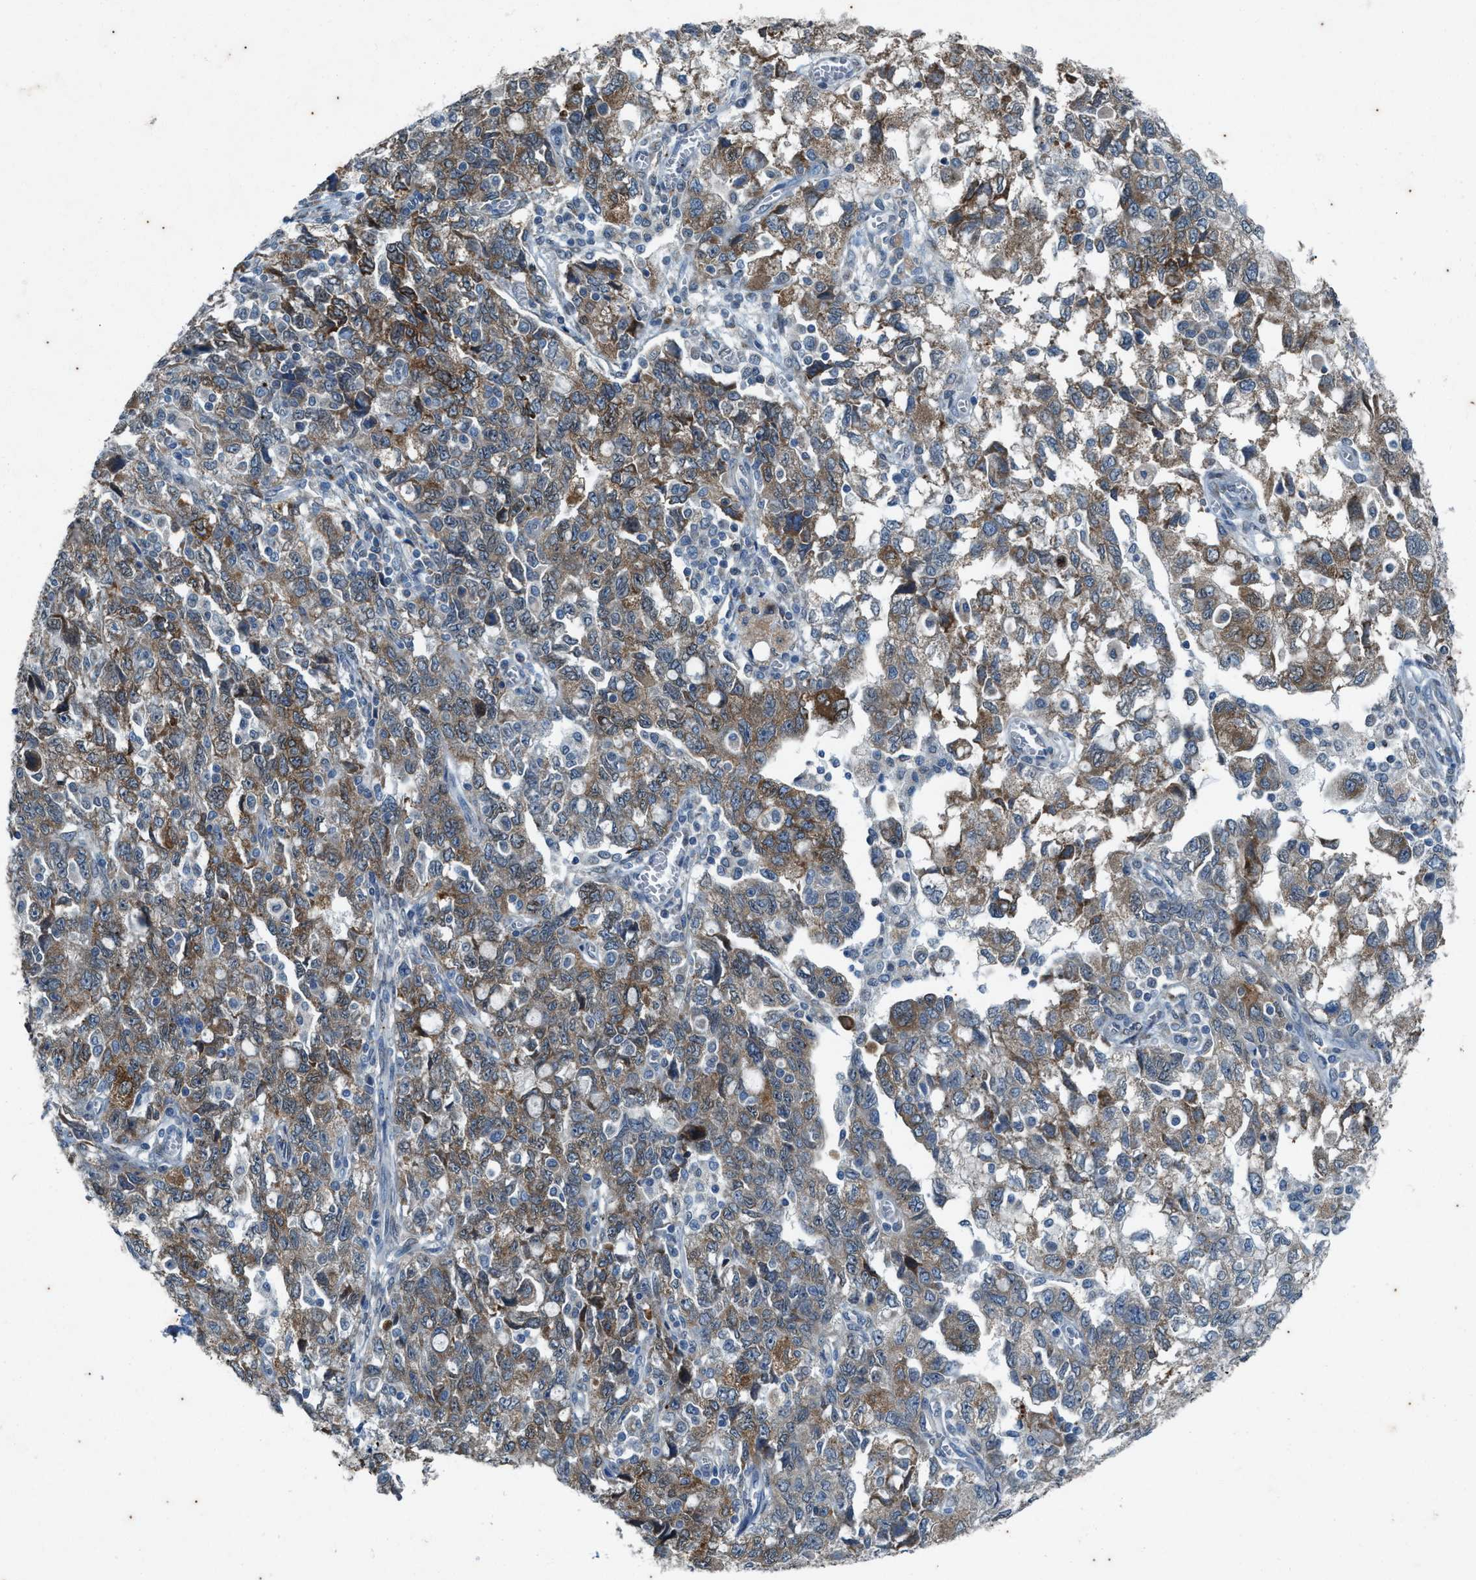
{"staining": {"intensity": "moderate", "quantity": ">75%", "location": "cytoplasmic/membranous"}, "tissue": "ovarian cancer", "cell_type": "Tumor cells", "image_type": "cancer", "snomed": [{"axis": "morphology", "description": "Carcinoma, NOS"}, {"axis": "morphology", "description": "Cystadenocarcinoma, serous, NOS"}, {"axis": "topography", "description": "Ovary"}], "caption": "There is medium levels of moderate cytoplasmic/membranous positivity in tumor cells of ovarian cancer (serous cystadenocarcinoma), as demonstrated by immunohistochemical staining (brown color).", "gene": "CHPF2", "patient": {"sex": "female", "age": 69}}